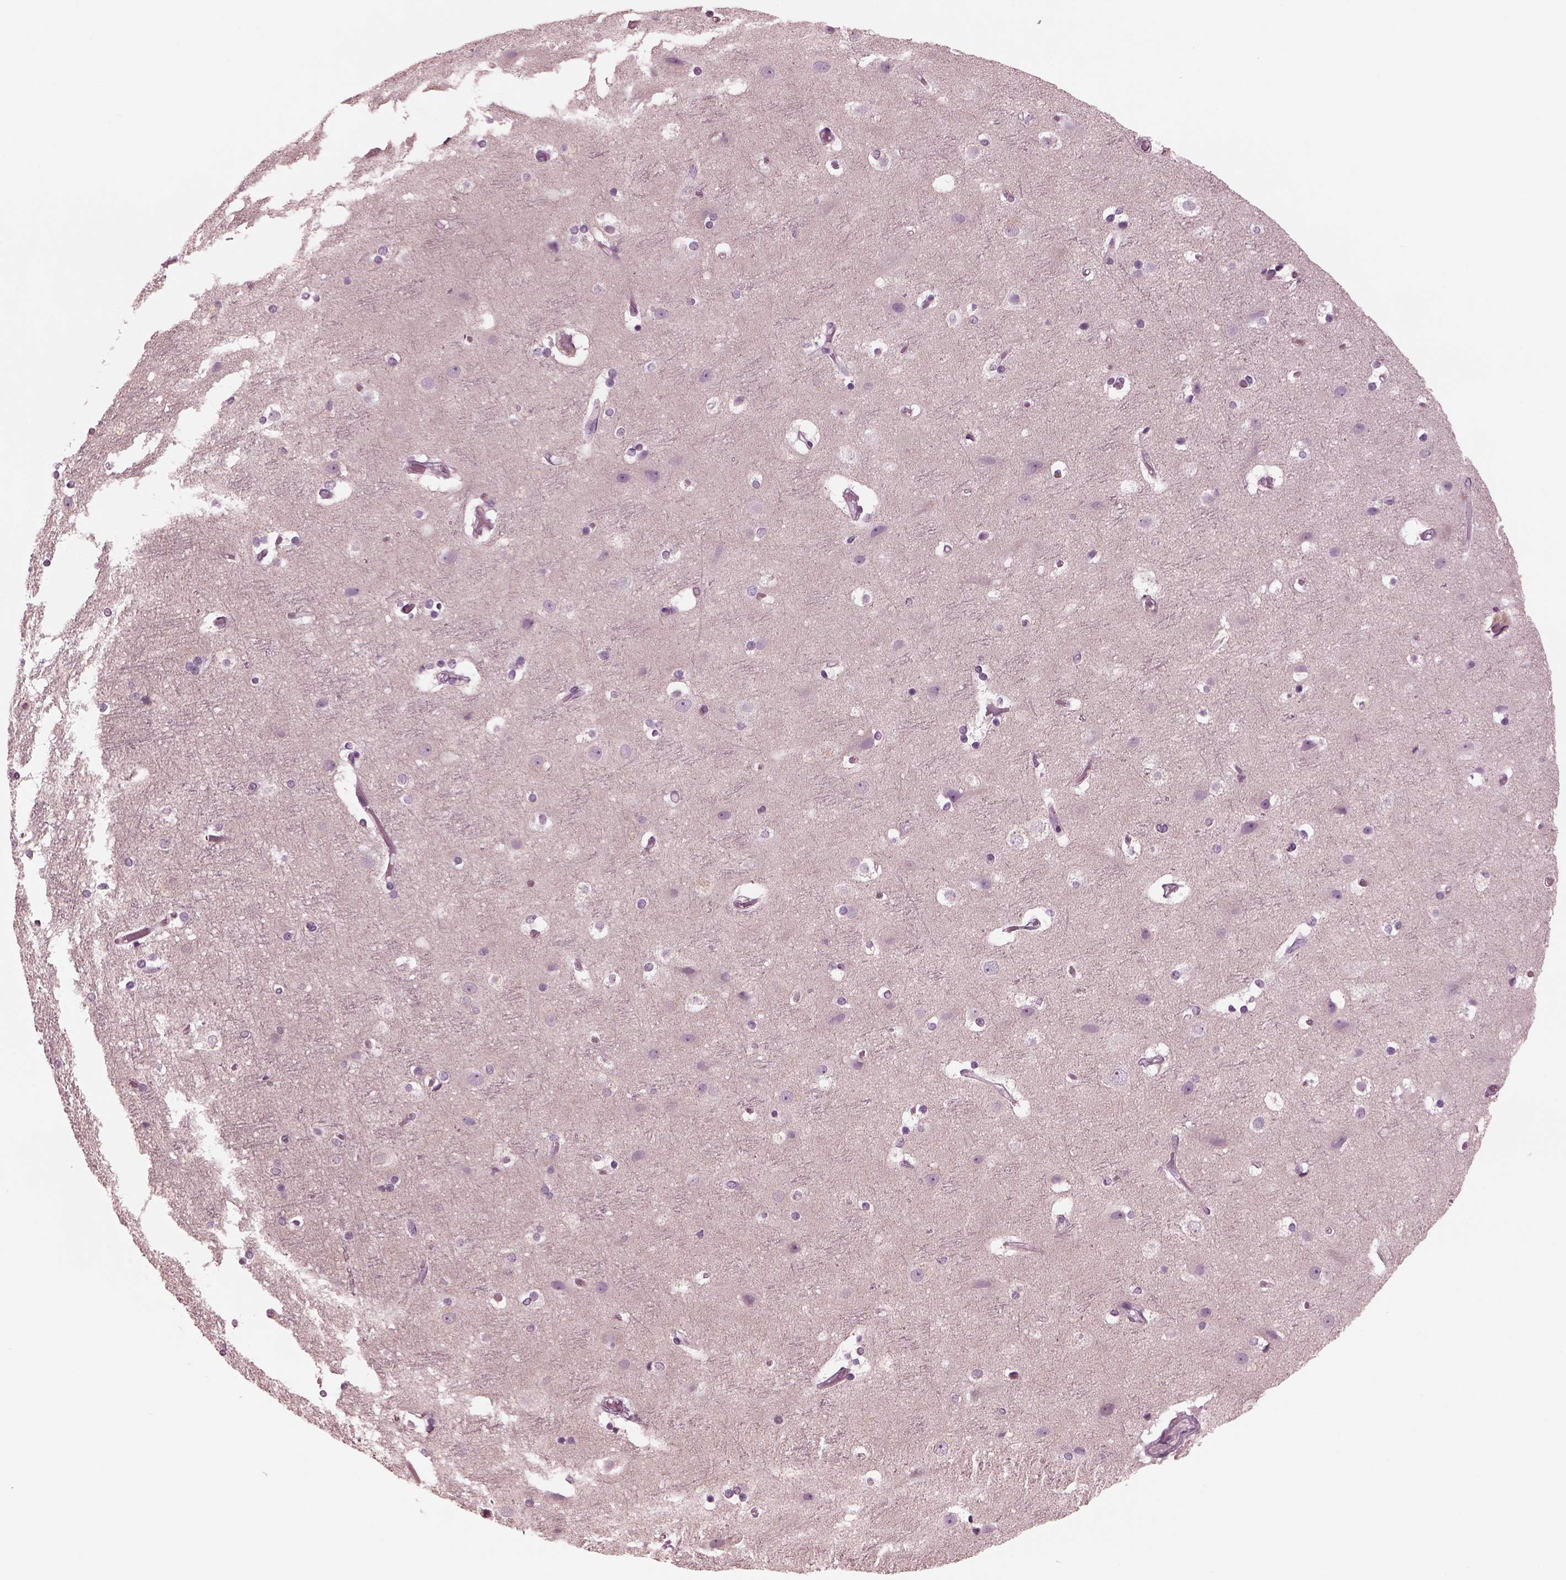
{"staining": {"intensity": "negative", "quantity": "none", "location": "none"}, "tissue": "cerebral cortex", "cell_type": "Endothelial cells", "image_type": "normal", "snomed": [{"axis": "morphology", "description": "Normal tissue, NOS"}, {"axis": "topography", "description": "Cerebral cortex"}], "caption": "Immunohistochemistry of benign cerebral cortex displays no positivity in endothelial cells.", "gene": "CELSR3", "patient": {"sex": "female", "age": 52}}